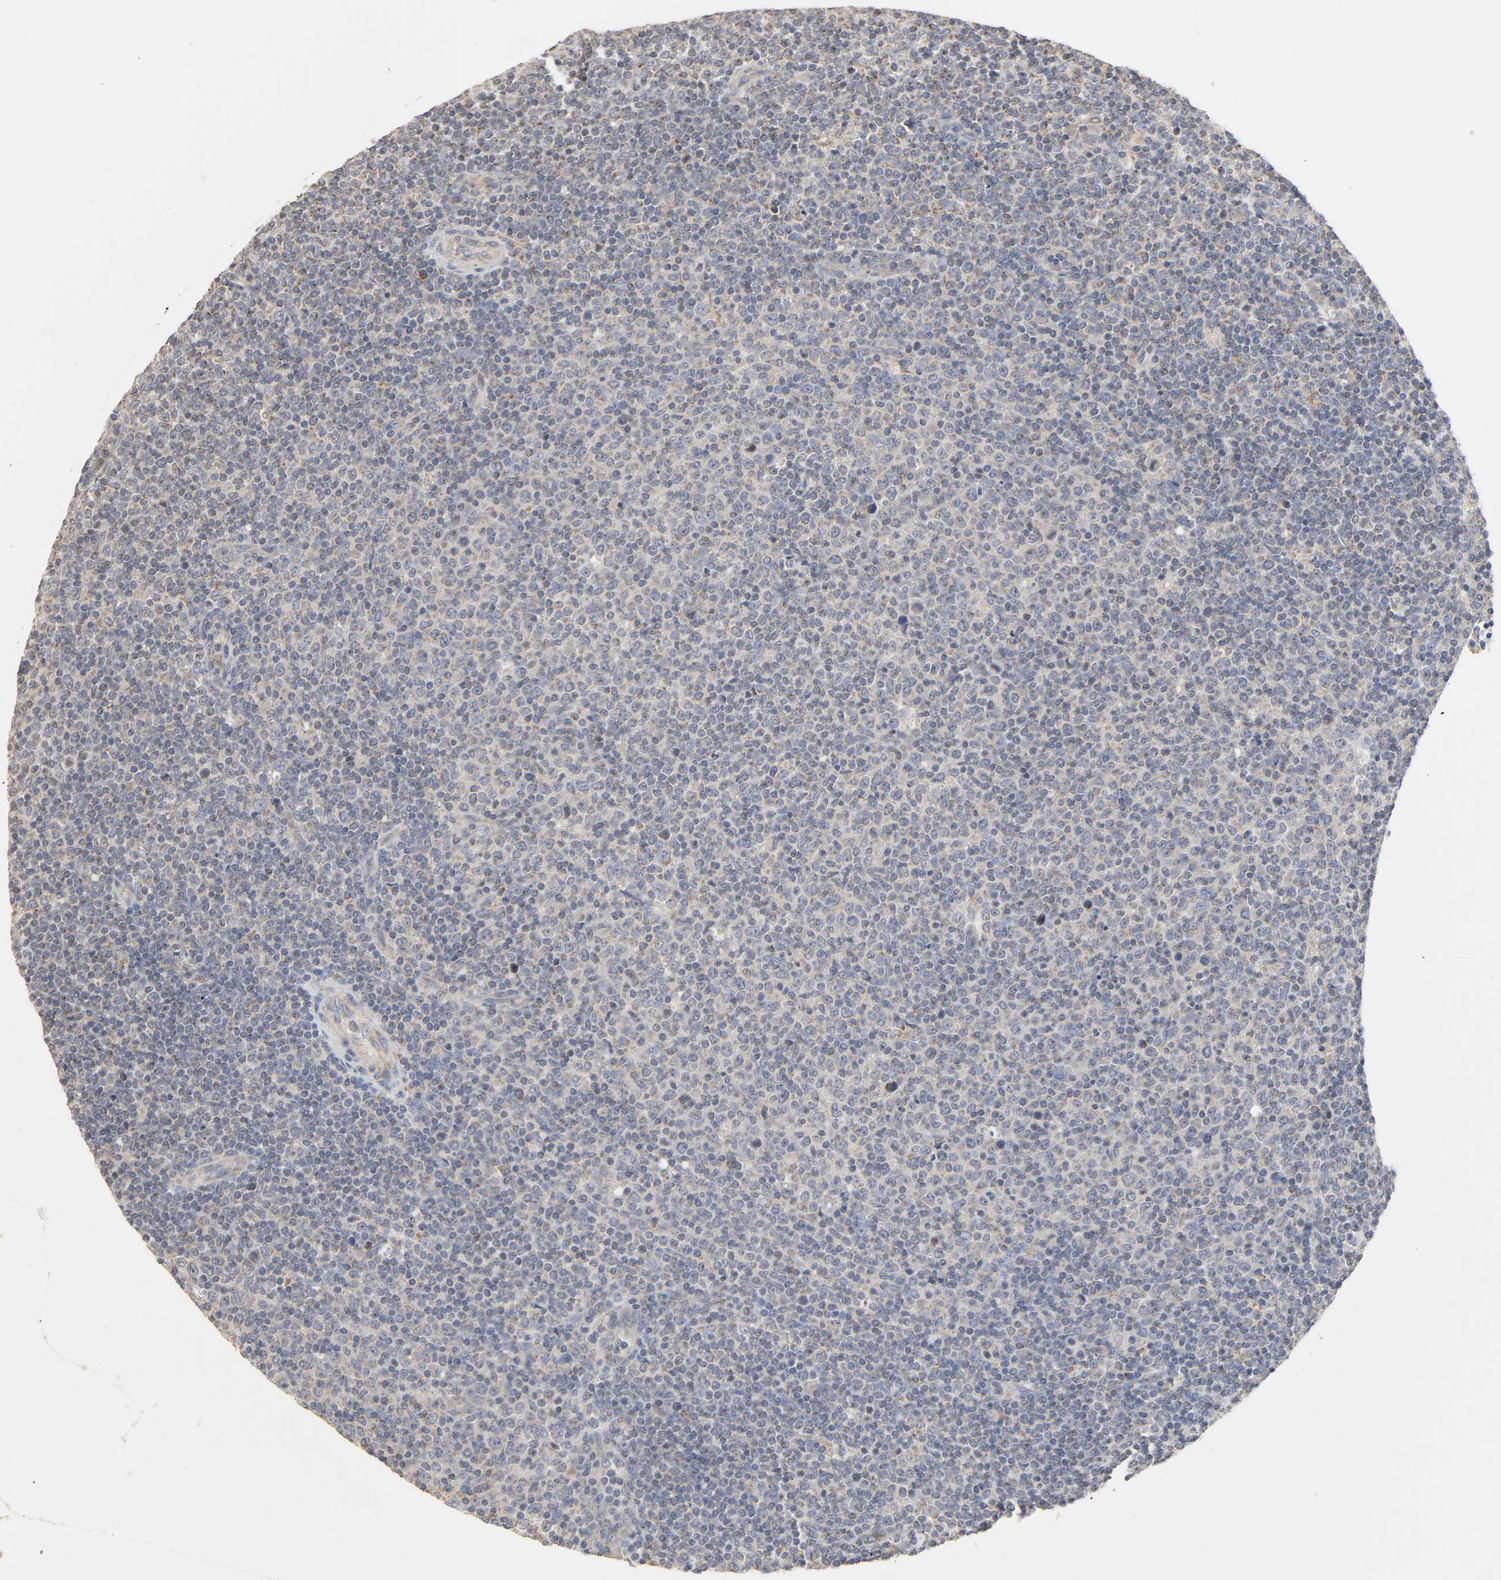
{"staining": {"intensity": "weak", "quantity": ">75%", "location": "cytoplasmic/membranous"}, "tissue": "lymphoma", "cell_type": "Tumor cells", "image_type": "cancer", "snomed": [{"axis": "morphology", "description": "Malignant lymphoma, non-Hodgkin's type, Low grade"}, {"axis": "topography", "description": "Lymph node"}], "caption": "IHC image of neoplastic tissue: lymphoma stained using immunohistochemistry (IHC) exhibits low levels of weak protein expression localized specifically in the cytoplasmic/membranous of tumor cells, appearing as a cytoplasmic/membranous brown color.", "gene": "CLEC4E", "patient": {"sex": "male", "age": 70}}